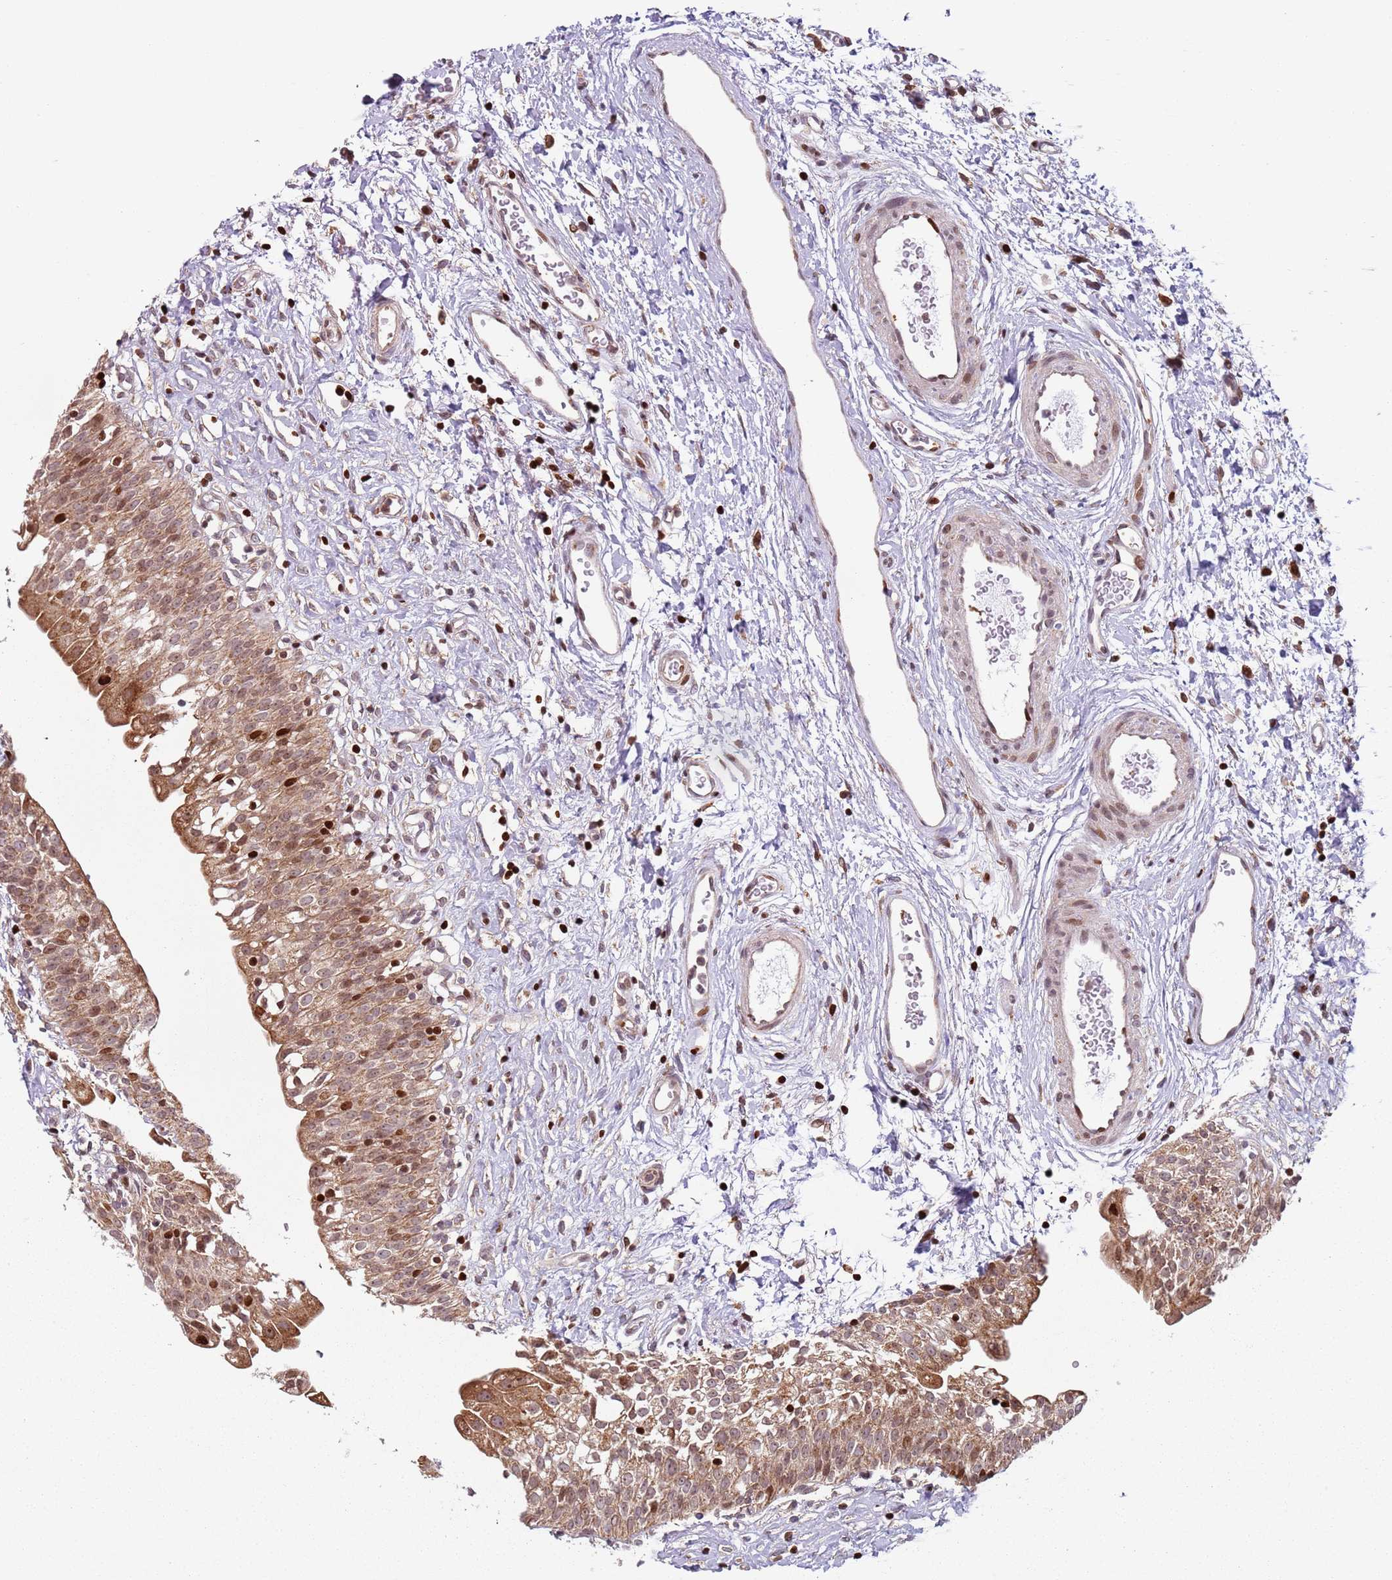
{"staining": {"intensity": "moderate", "quantity": ">75%", "location": "cytoplasmic/membranous,nuclear"}, "tissue": "urinary bladder", "cell_type": "Urothelial cells", "image_type": "normal", "snomed": [{"axis": "morphology", "description": "Normal tissue, NOS"}, {"axis": "topography", "description": "Urinary bladder"}], "caption": "A micrograph of human urinary bladder stained for a protein reveals moderate cytoplasmic/membranous,nuclear brown staining in urothelial cells.", "gene": "HNRNPLL", "patient": {"sex": "male", "age": 51}}